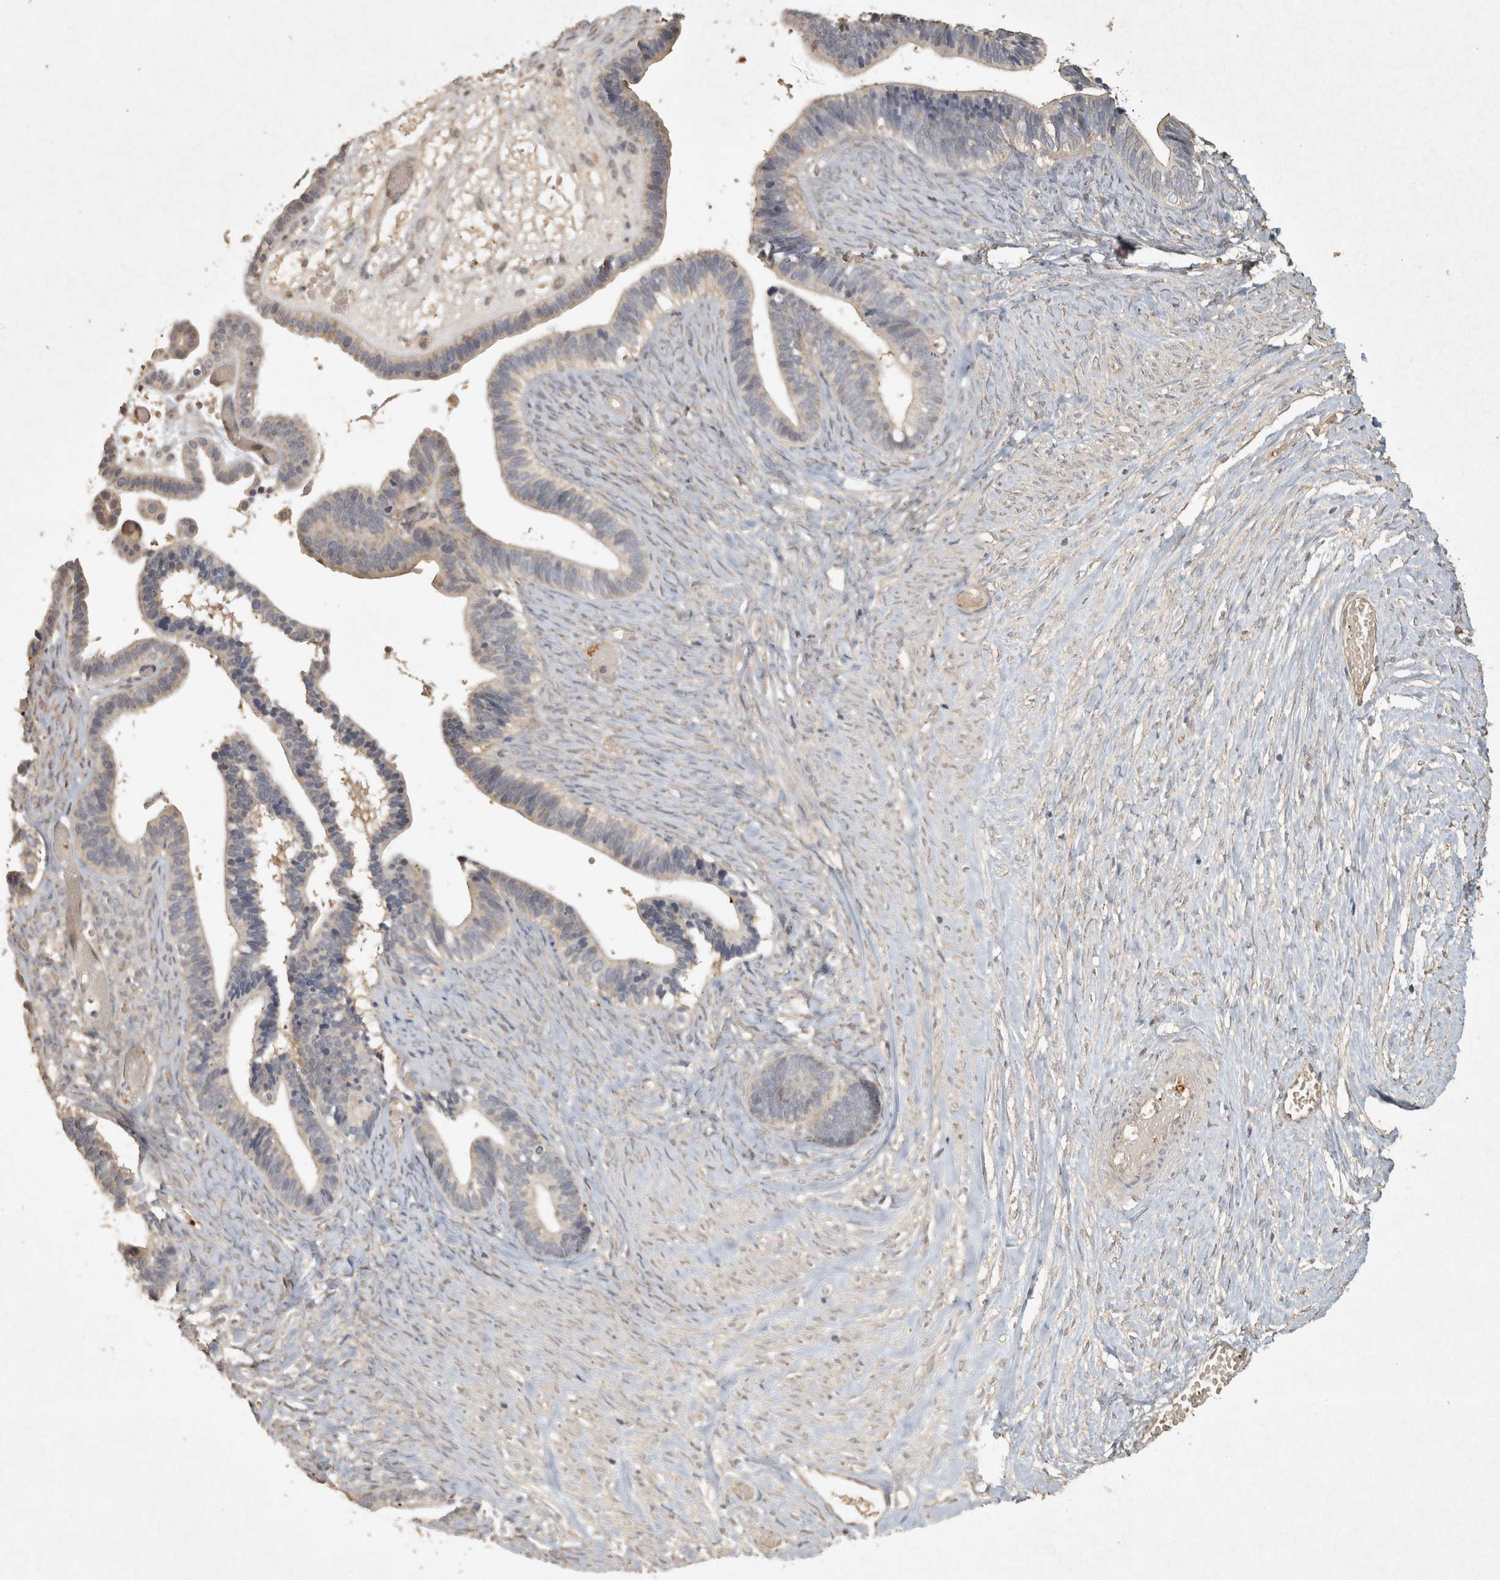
{"staining": {"intensity": "negative", "quantity": "none", "location": "none"}, "tissue": "ovarian cancer", "cell_type": "Tumor cells", "image_type": "cancer", "snomed": [{"axis": "morphology", "description": "Cystadenocarcinoma, serous, NOS"}, {"axis": "topography", "description": "Ovary"}], "caption": "This is an immunohistochemistry (IHC) micrograph of human serous cystadenocarcinoma (ovarian). There is no positivity in tumor cells.", "gene": "OSTN", "patient": {"sex": "female", "age": 56}}